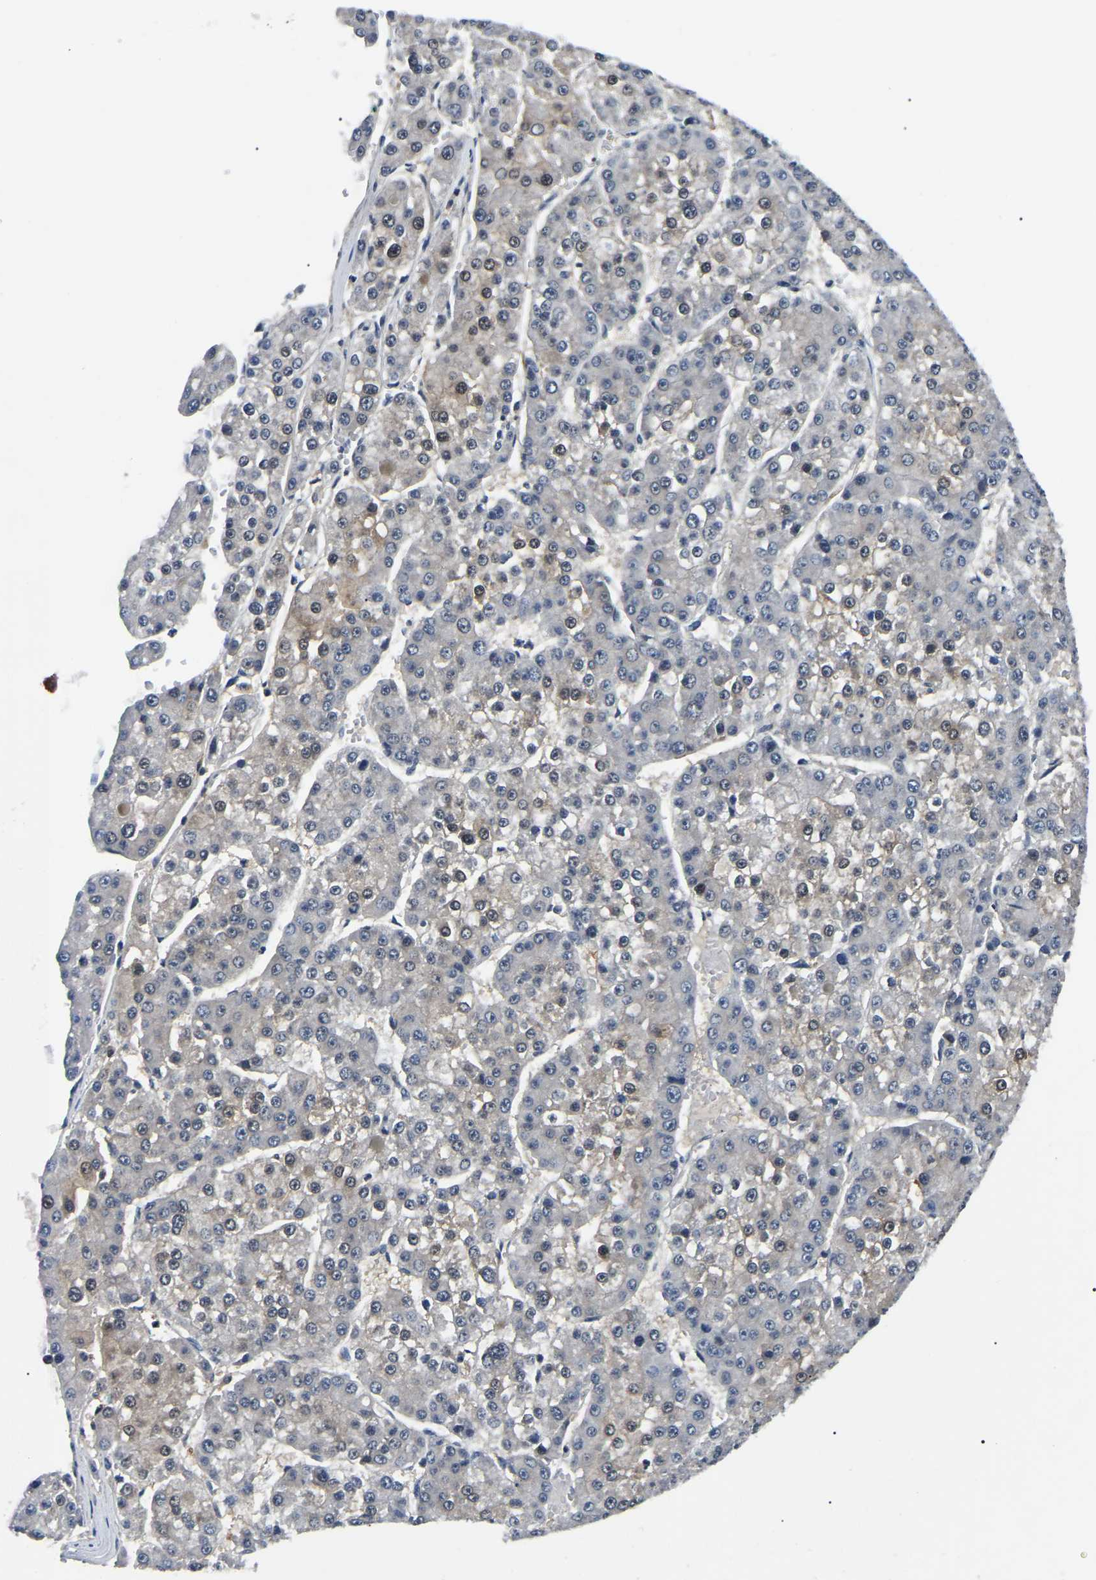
{"staining": {"intensity": "moderate", "quantity": "<25%", "location": "nuclear"}, "tissue": "liver cancer", "cell_type": "Tumor cells", "image_type": "cancer", "snomed": [{"axis": "morphology", "description": "Carcinoma, Hepatocellular, NOS"}, {"axis": "topography", "description": "Liver"}], "caption": "Protein analysis of hepatocellular carcinoma (liver) tissue exhibits moderate nuclear positivity in about <25% of tumor cells.", "gene": "RRP1B", "patient": {"sex": "female", "age": 73}}